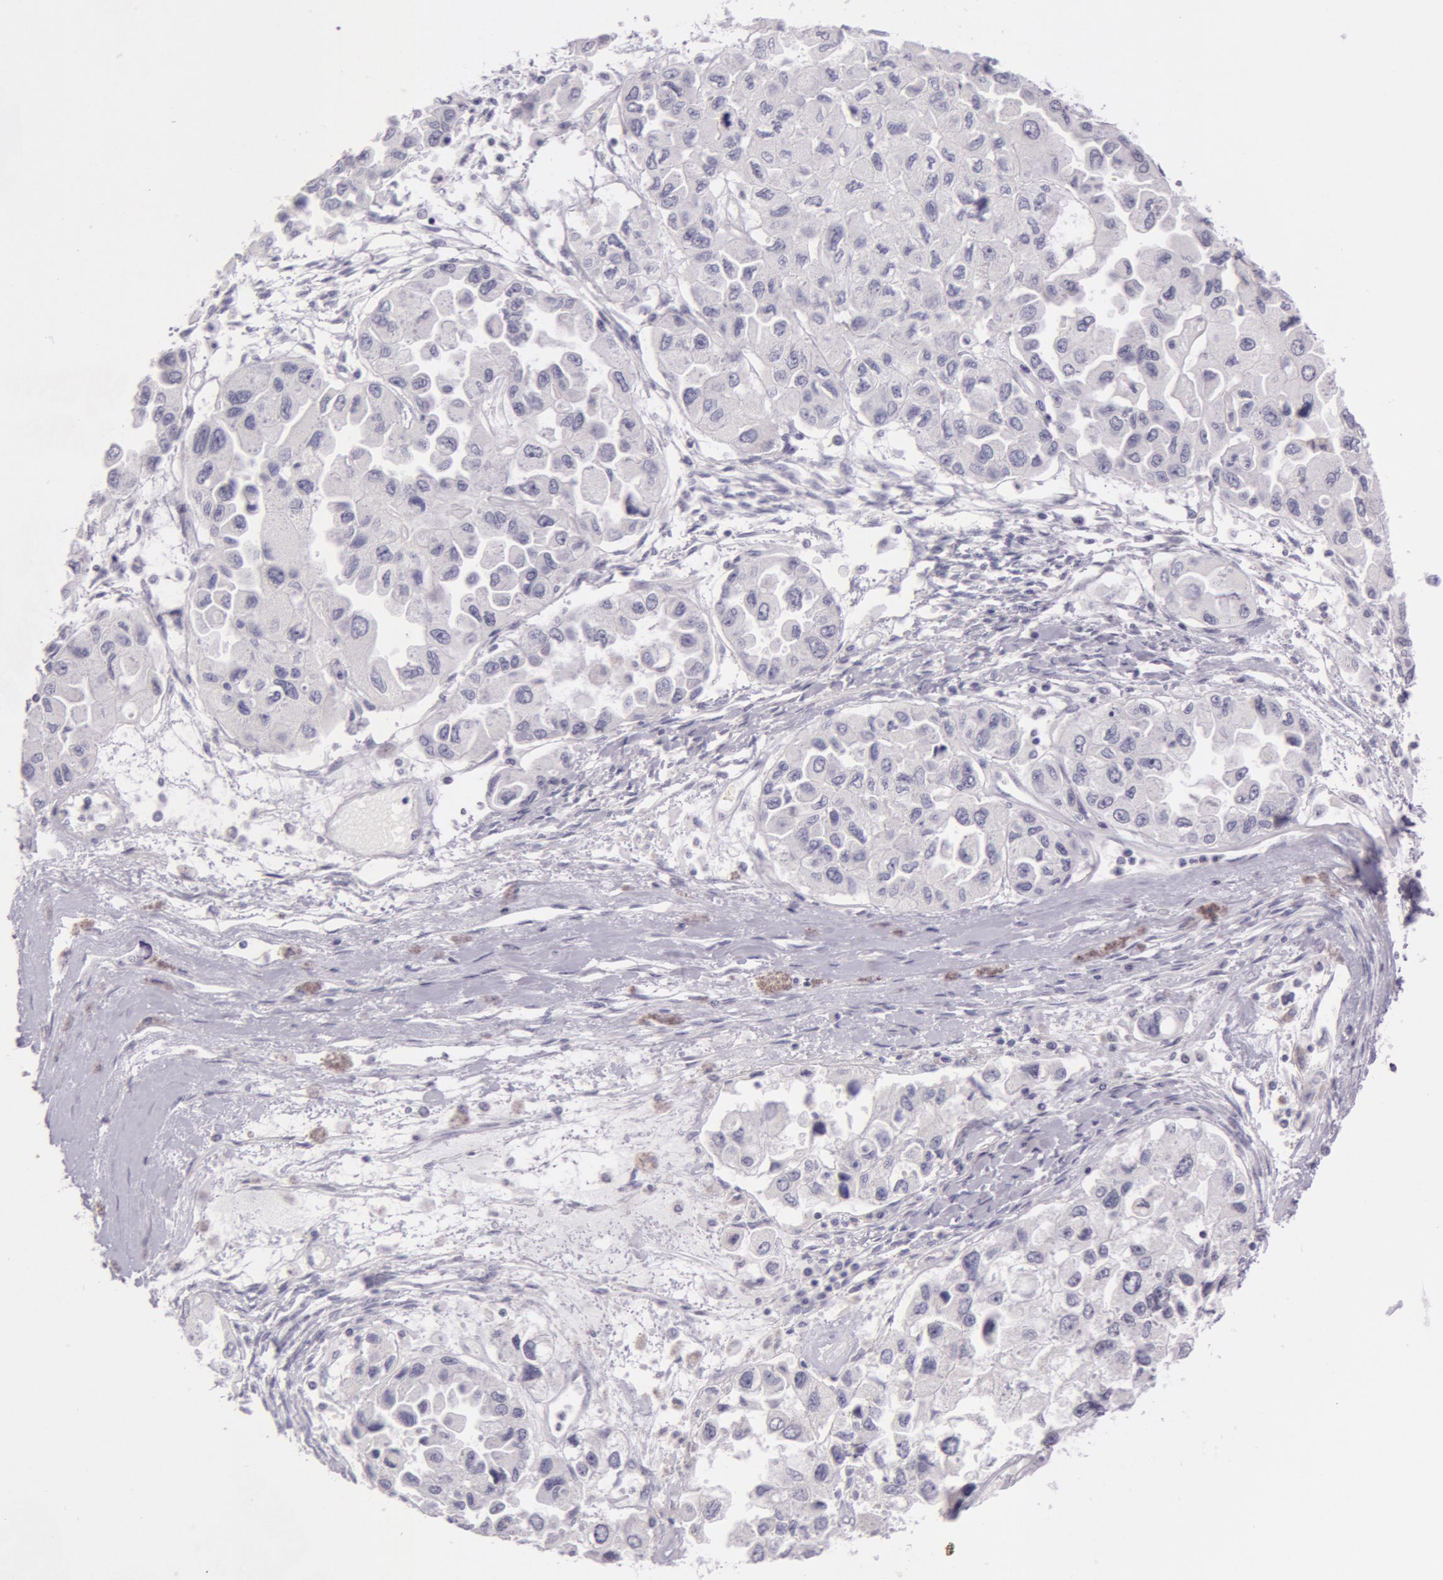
{"staining": {"intensity": "negative", "quantity": "none", "location": "none"}, "tissue": "ovarian cancer", "cell_type": "Tumor cells", "image_type": "cancer", "snomed": [{"axis": "morphology", "description": "Cystadenocarcinoma, serous, NOS"}, {"axis": "topography", "description": "Ovary"}], "caption": "High power microscopy micrograph of an immunohistochemistry photomicrograph of serous cystadenocarcinoma (ovarian), revealing no significant staining in tumor cells.", "gene": "CKB", "patient": {"sex": "female", "age": 84}}